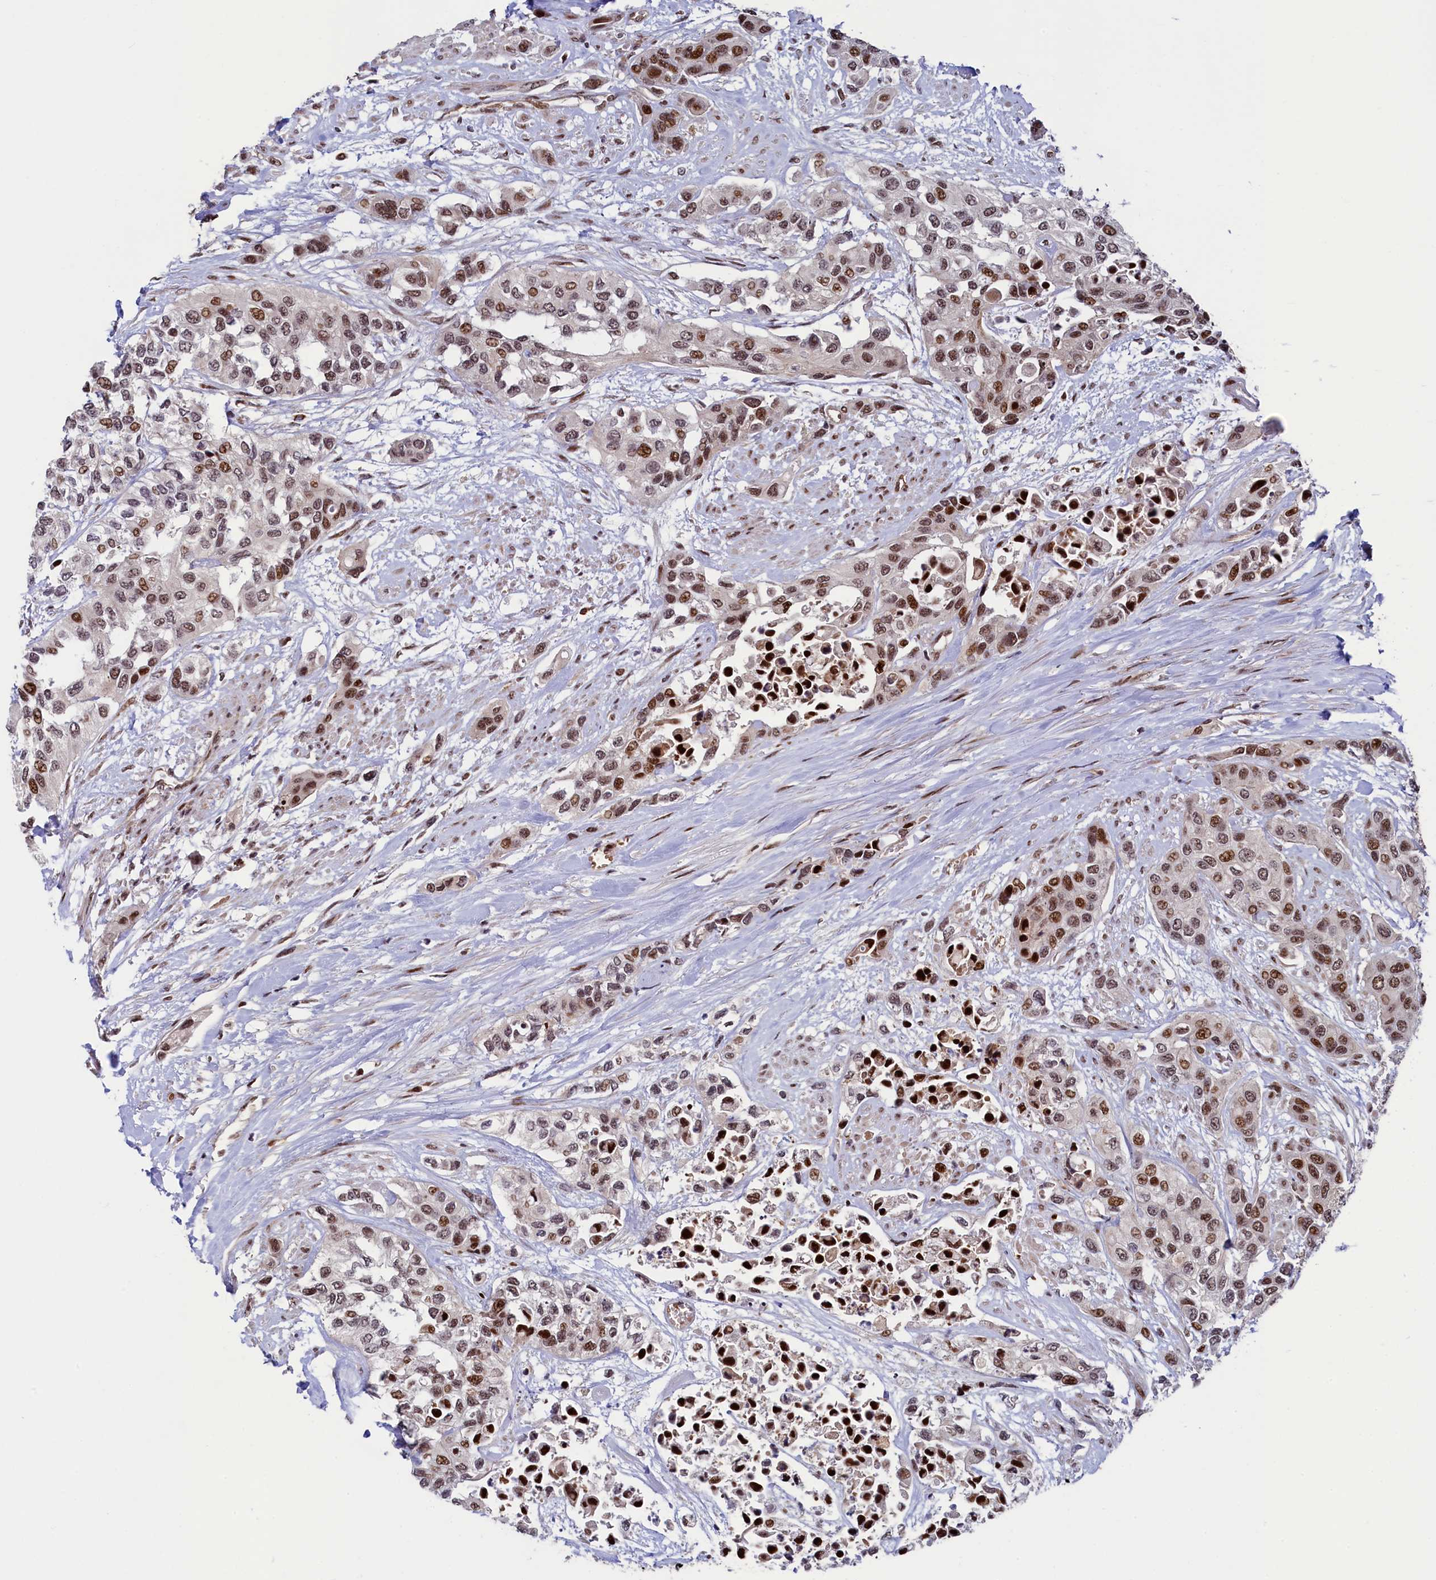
{"staining": {"intensity": "moderate", "quantity": ">75%", "location": "nuclear"}, "tissue": "urothelial cancer", "cell_type": "Tumor cells", "image_type": "cancer", "snomed": [{"axis": "morphology", "description": "Normal tissue, NOS"}, {"axis": "morphology", "description": "Urothelial carcinoma, High grade"}, {"axis": "topography", "description": "Vascular tissue"}, {"axis": "topography", "description": "Urinary bladder"}], "caption": "High-grade urothelial carcinoma tissue exhibits moderate nuclear positivity in about >75% of tumor cells, visualized by immunohistochemistry.", "gene": "LEO1", "patient": {"sex": "female", "age": 56}}